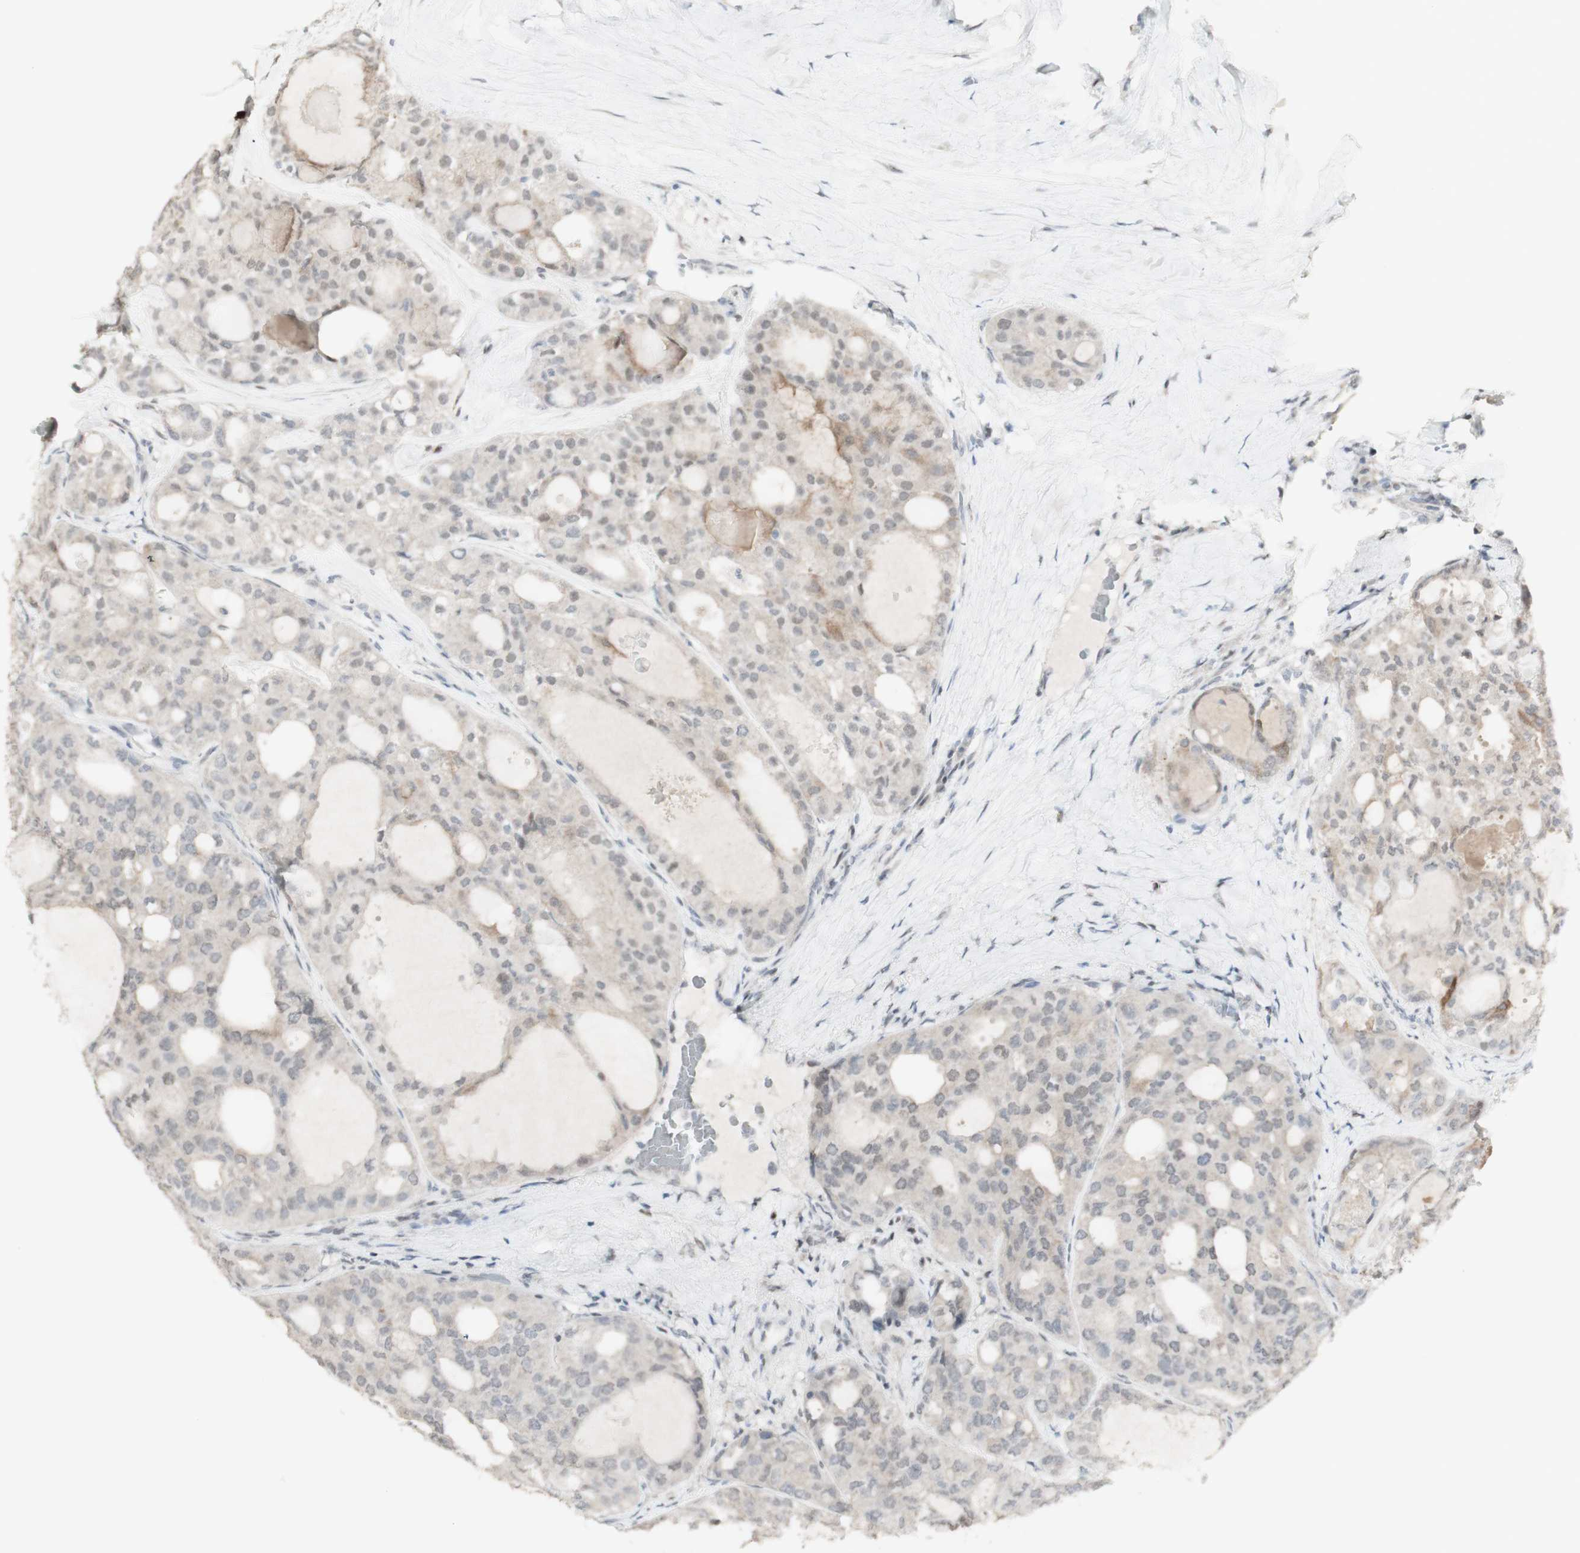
{"staining": {"intensity": "moderate", "quantity": "25%-75%", "location": "cytoplasmic/membranous"}, "tissue": "thyroid cancer", "cell_type": "Tumor cells", "image_type": "cancer", "snomed": [{"axis": "morphology", "description": "Follicular adenoma carcinoma, NOS"}, {"axis": "topography", "description": "Thyroid gland"}], "caption": "Approximately 25%-75% of tumor cells in thyroid cancer display moderate cytoplasmic/membranous protein expression as visualized by brown immunohistochemical staining.", "gene": "C1orf116", "patient": {"sex": "male", "age": 75}}